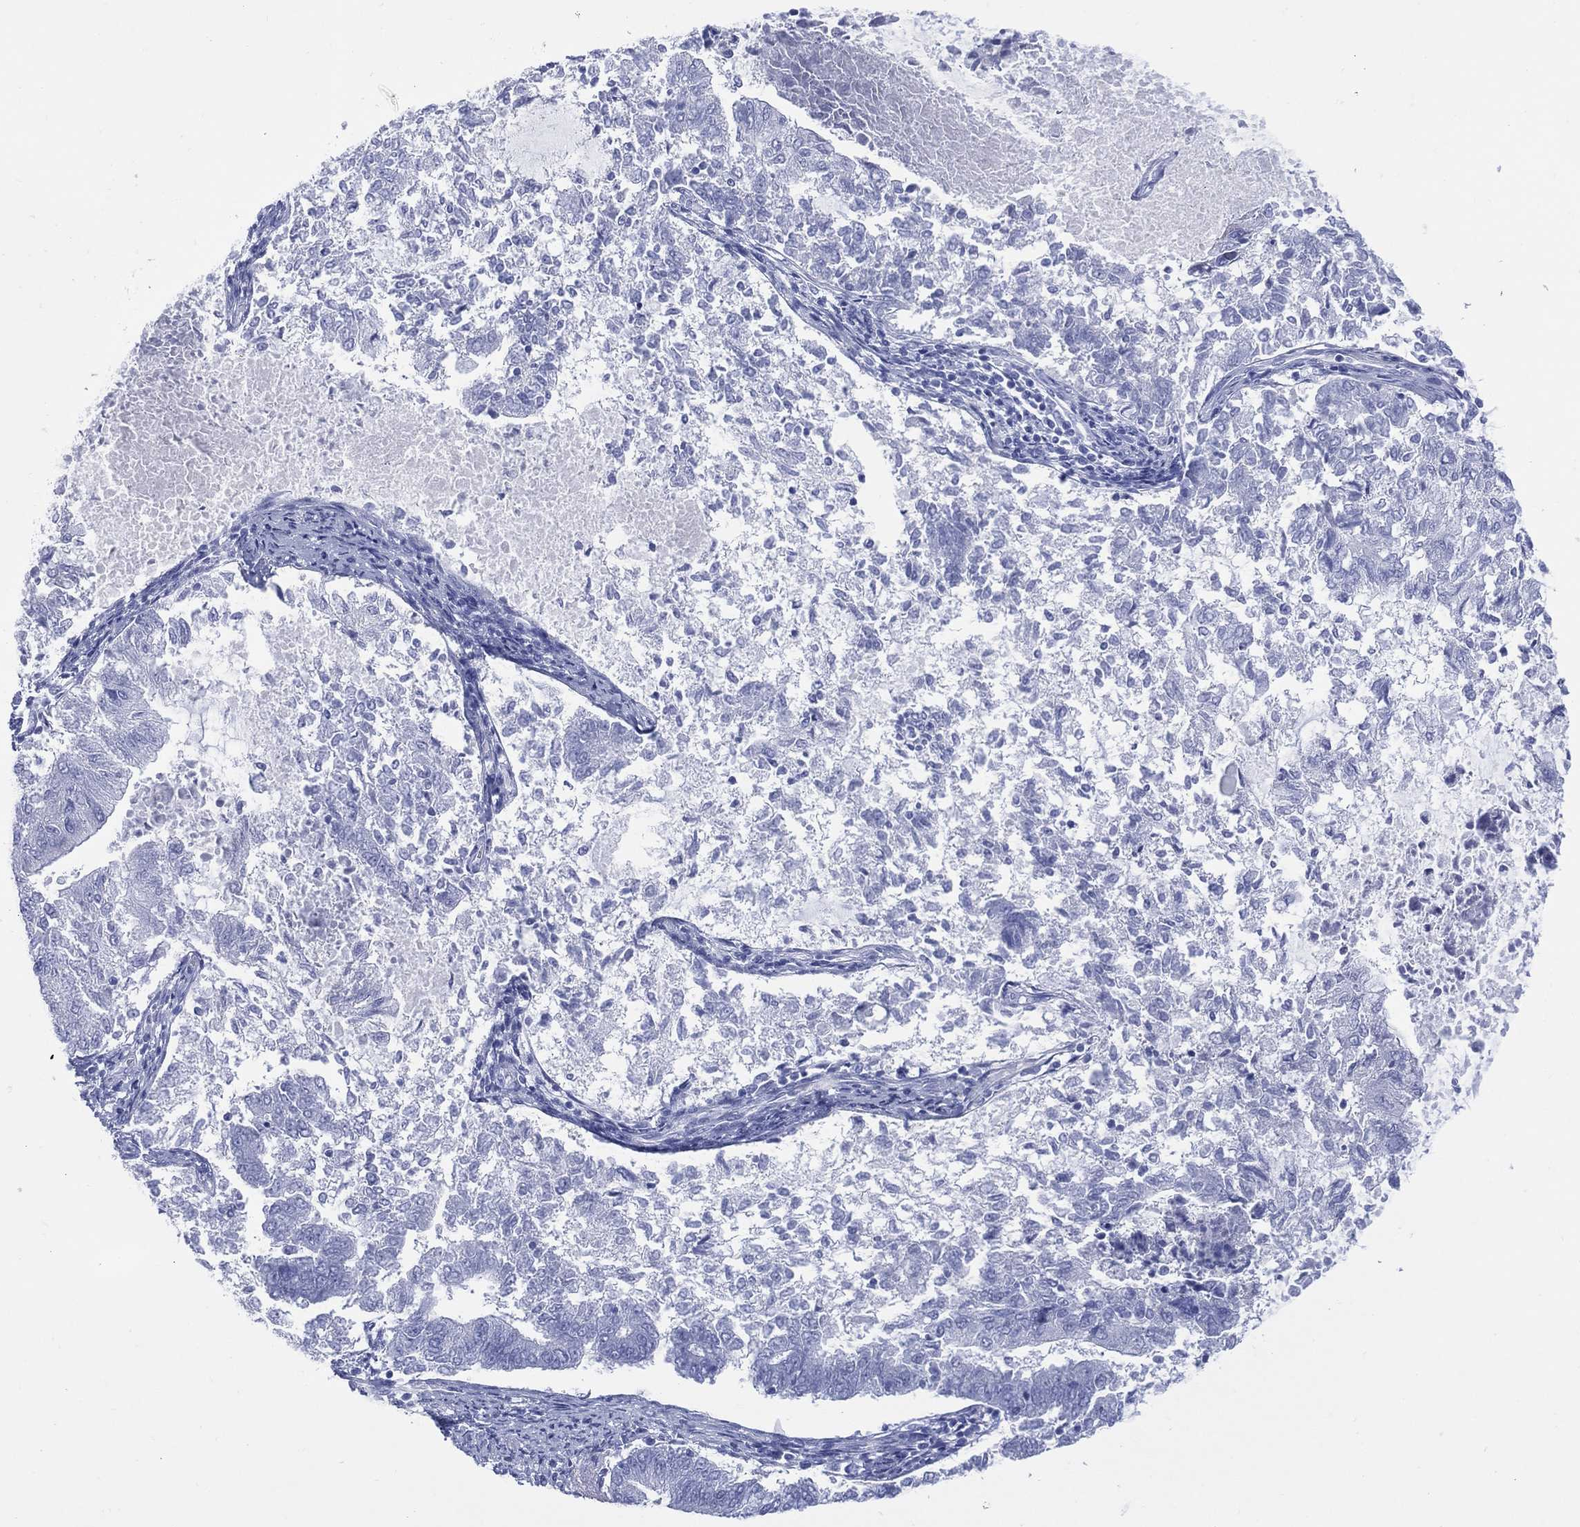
{"staining": {"intensity": "negative", "quantity": "none", "location": "none"}, "tissue": "endometrial cancer", "cell_type": "Tumor cells", "image_type": "cancer", "snomed": [{"axis": "morphology", "description": "Adenocarcinoma, NOS"}, {"axis": "topography", "description": "Endometrium"}], "caption": "Endometrial cancer (adenocarcinoma) was stained to show a protein in brown. There is no significant staining in tumor cells. Brightfield microscopy of IHC stained with DAB (brown) and hematoxylin (blue), captured at high magnification.", "gene": "LRRD1", "patient": {"sex": "female", "age": 65}}